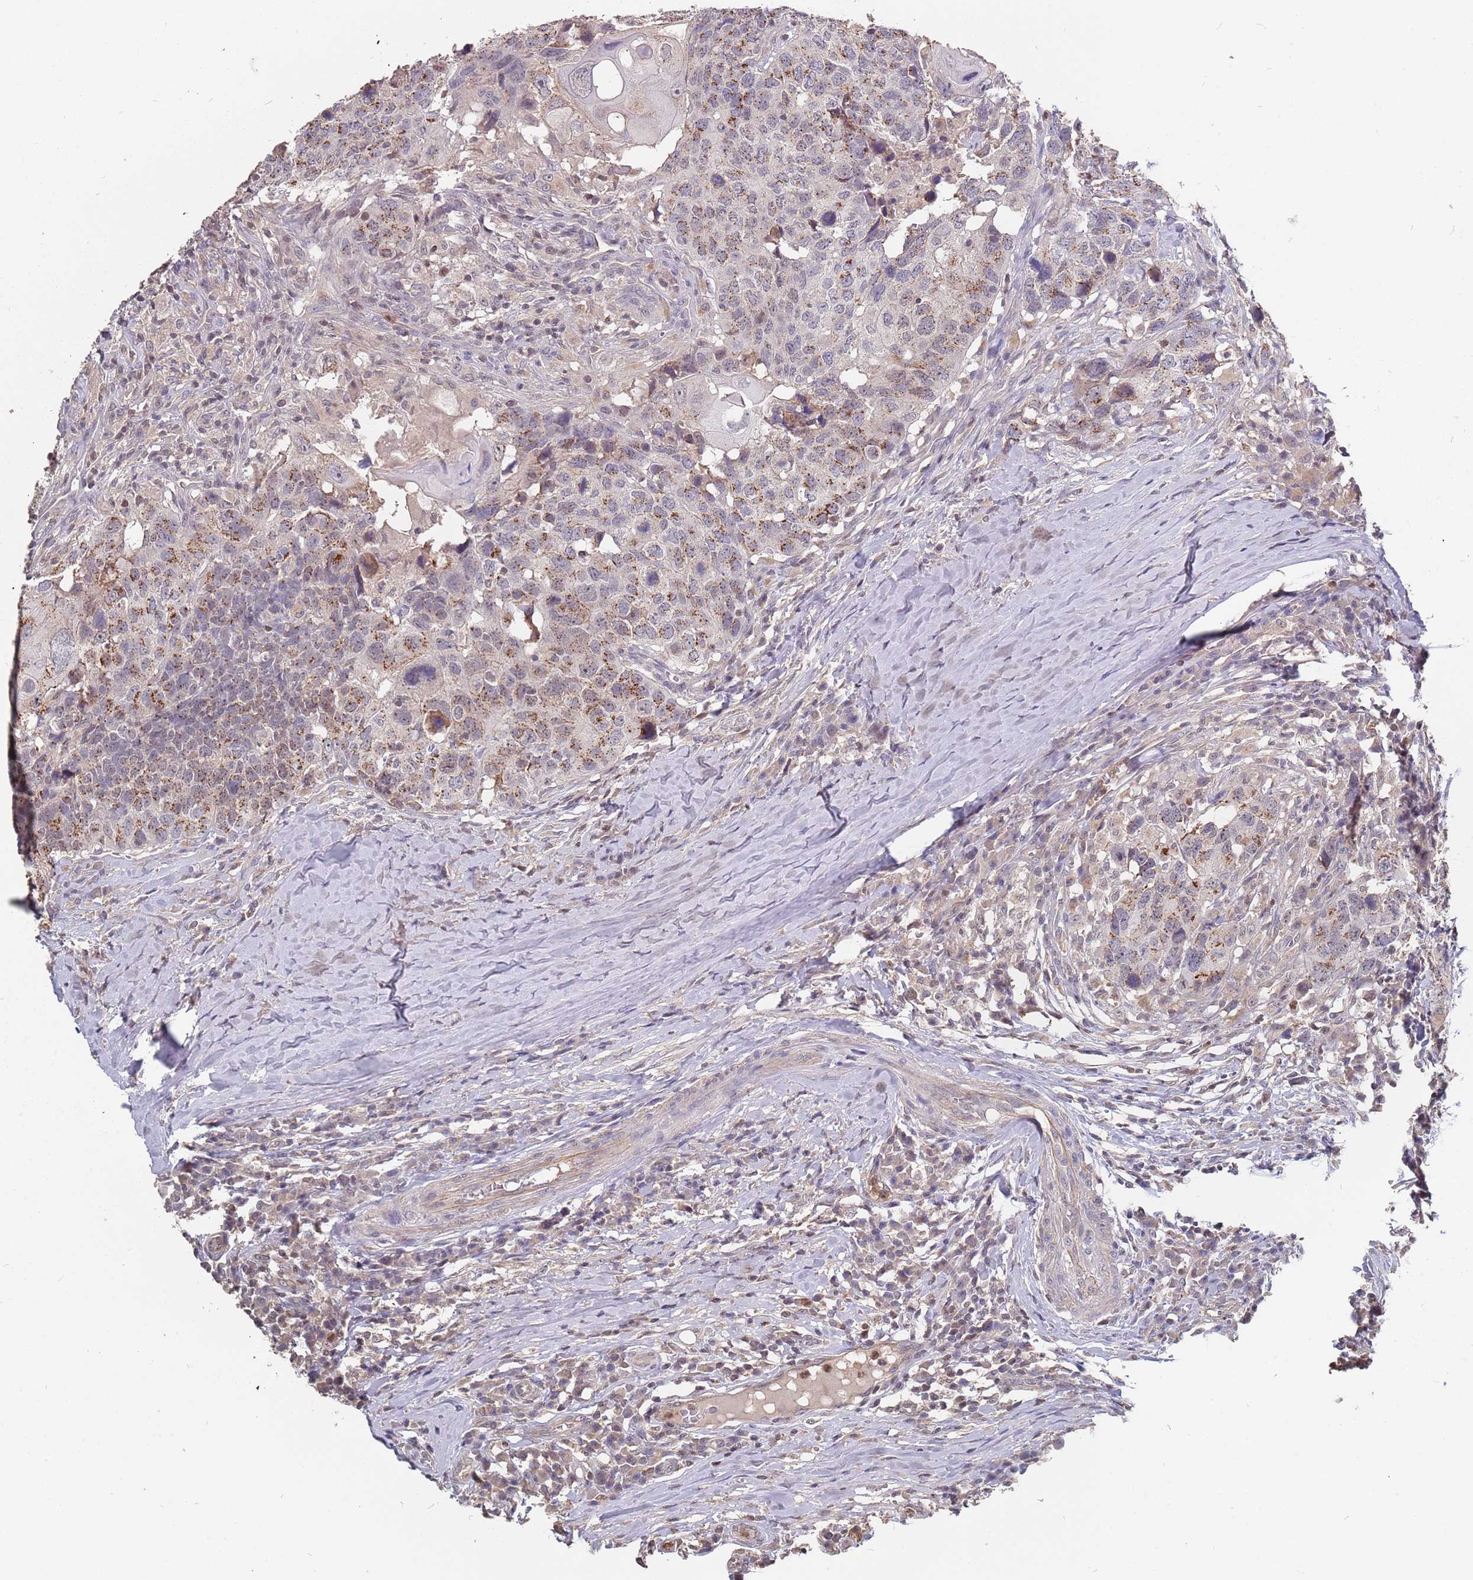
{"staining": {"intensity": "moderate", "quantity": ">75%", "location": "cytoplasmic/membranous"}, "tissue": "head and neck cancer", "cell_type": "Tumor cells", "image_type": "cancer", "snomed": [{"axis": "morphology", "description": "Normal tissue, NOS"}, {"axis": "morphology", "description": "Squamous cell carcinoma, NOS"}, {"axis": "topography", "description": "Skeletal muscle"}, {"axis": "topography", "description": "Vascular tissue"}, {"axis": "topography", "description": "Peripheral nerve tissue"}, {"axis": "topography", "description": "Head-Neck"}], "caption": "Immunohistochemical staining of head and neck cancer displays medium levels of moderate cytoplasmic/membranous protein expression in approximately >75% of tumor cells. (brown staining indicates protein expression, while blue staining denotes nuclei).", "gene": "TCEANC2", "patient": {"sex": "male", "age": 66}}